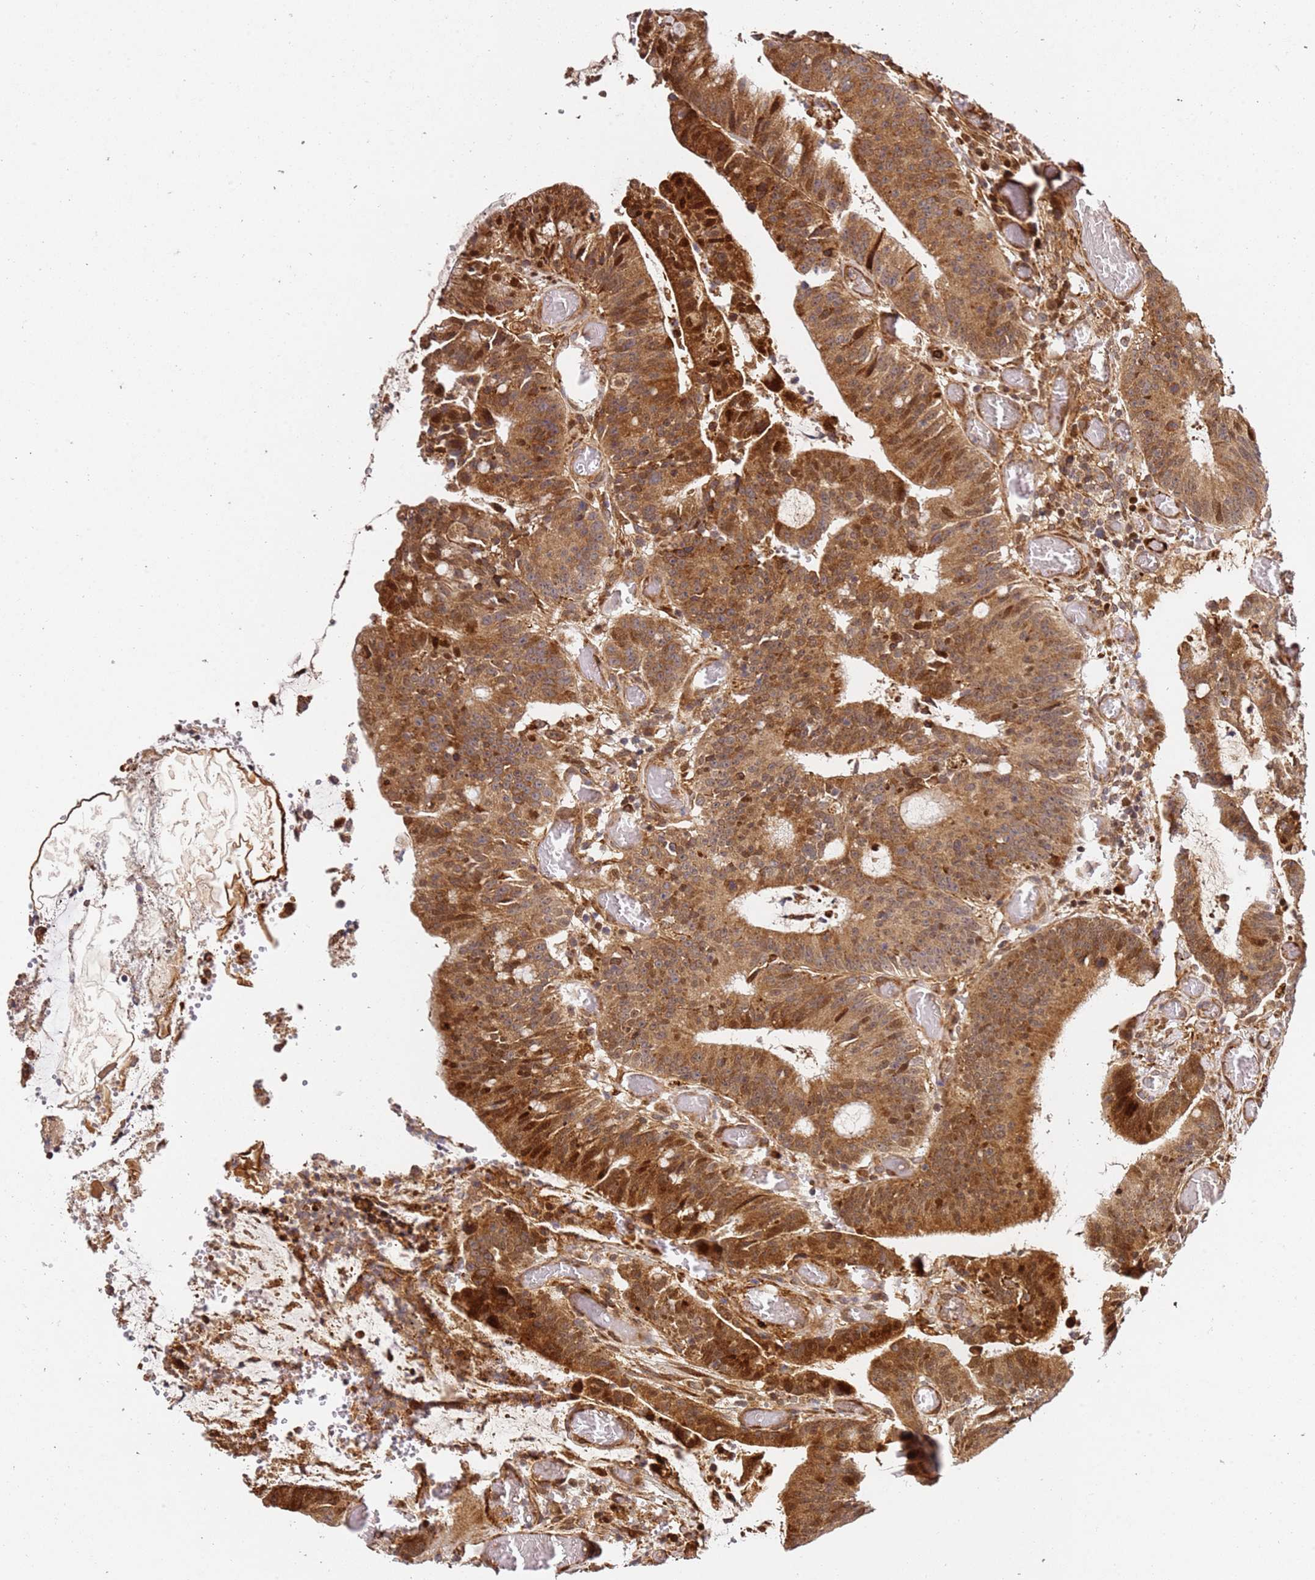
{"staining": {"intensity": "moderate", "quantity": ">75%", "location": "cytoplasmic/membranous,nuclear"}, "tissue": "colorectal cancer", "cell_type": "Tumor cells", "image_type": "cancer", "snomed": [{"axis": "morphology", "description": "Adenocarcinoma, NOS"}, {"axis": "topography", "description": "Rectum"}], "caption": "There is medium levels of moderate cytoplasmic/membranous and nuclear expression in tumor cells of adenocarcinoma (colorectal), as demonstrated by immunohistochemical staining (brown color).", "gene": "SMOX", "patient": {"sex": "female", "age": 77}}